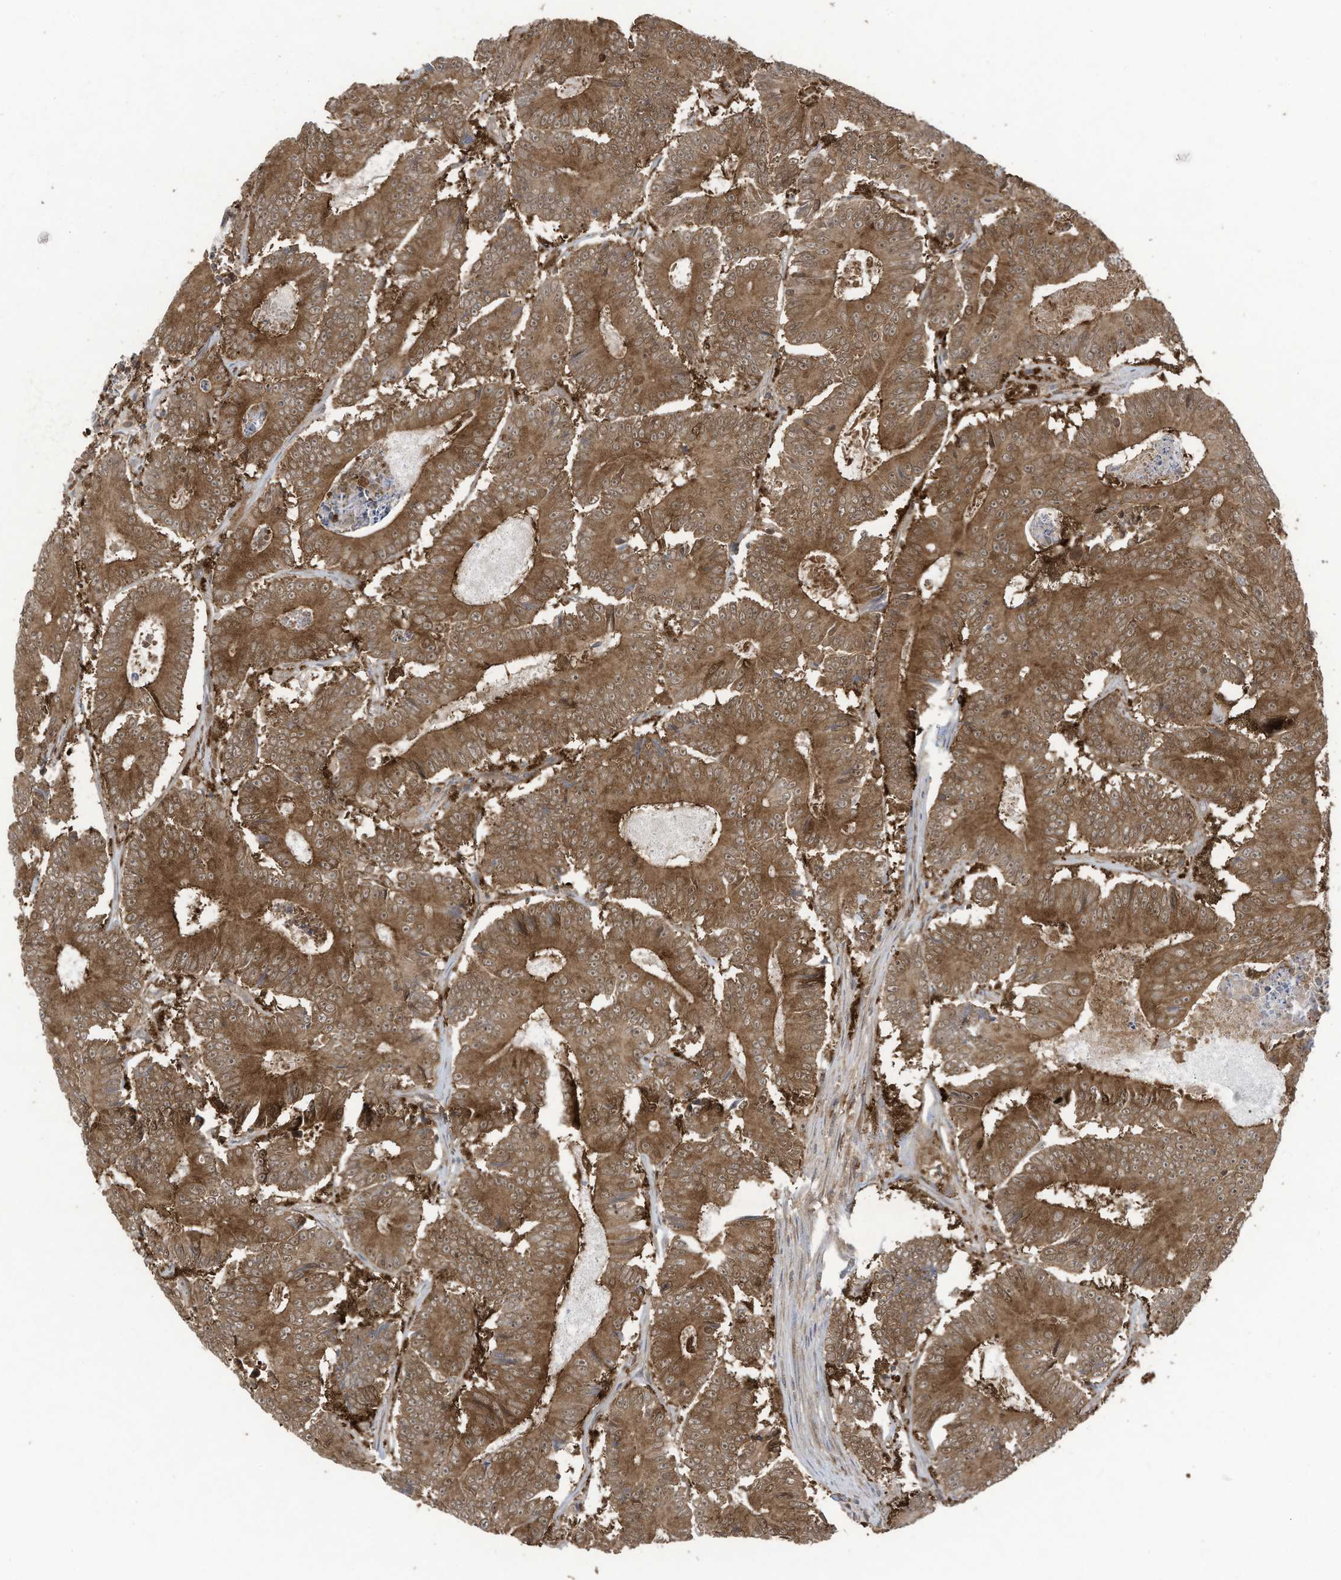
{"staining": {"intensity": "moderate", "quantity": ">75%", "location": "cytoplasmic/membranous,nuclear"}, "tissue": "colorectal cancer", "cell_type": "Tumor cells", "image_type": "cancer", "snomed": [{"axis": "morphology", "description": "Adenocarcinoma, NOS"}, {"axis": "topography", "description": "Colon"}], "caption": "Immunohistochemistry of colorectal cancer (adenocarcinoma) demonstrates medium levels of moderate cytoplasmic/membranous and nuclear expression in about >75% of tumor cells. The staining was performed using DAB to visualize the protein expression in brown, while the nuclei were stained in blue with hematoxylin (Magnification: 20x).", "gene": "OLA1", "patient": {"sex": "male", "age": 83}}